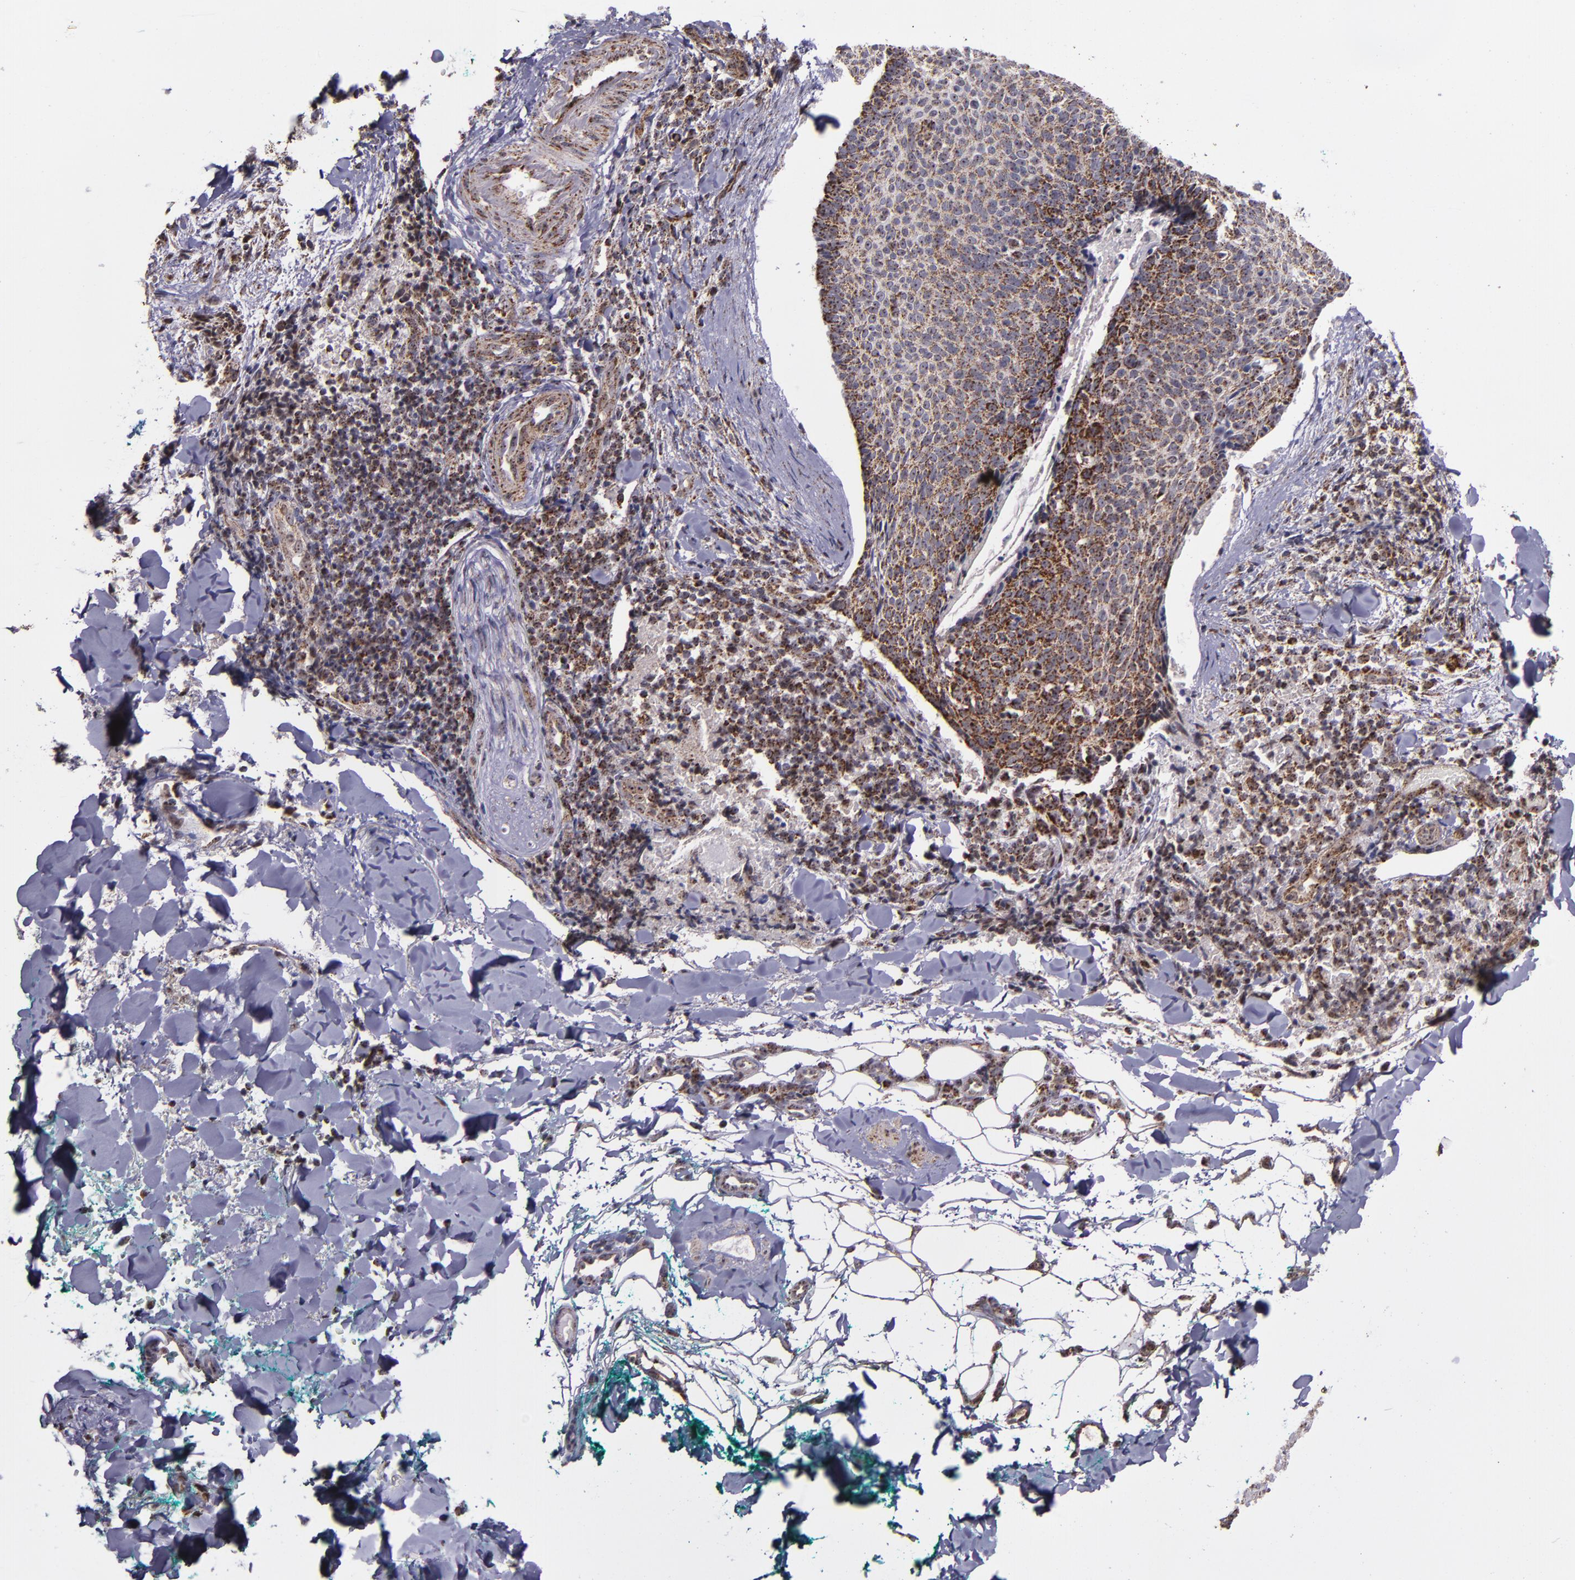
{"staining": {"intensity": "moderate", "quantity": ">75%", "location": "cytoplasmic/membranous"}, "tissue": "skin cancer", "cell_type": "Tumor cells", "image_type": "cancer", "snomed": [{"axis": "morphology", "description": "Normal tissue, NOS"}, {"axis": "morphology", "description": "Basal cell carcinoma"}, {"axis": "topography", "description": "Skin"}], "caption": "This is an image of IHC staining of skin basal cell carcinoma, which shows moderate expression in the cytoplasmic/membranous of tumor cells.", "gene": "LONP1", "patient": {"sex": "female", "age": 57}}